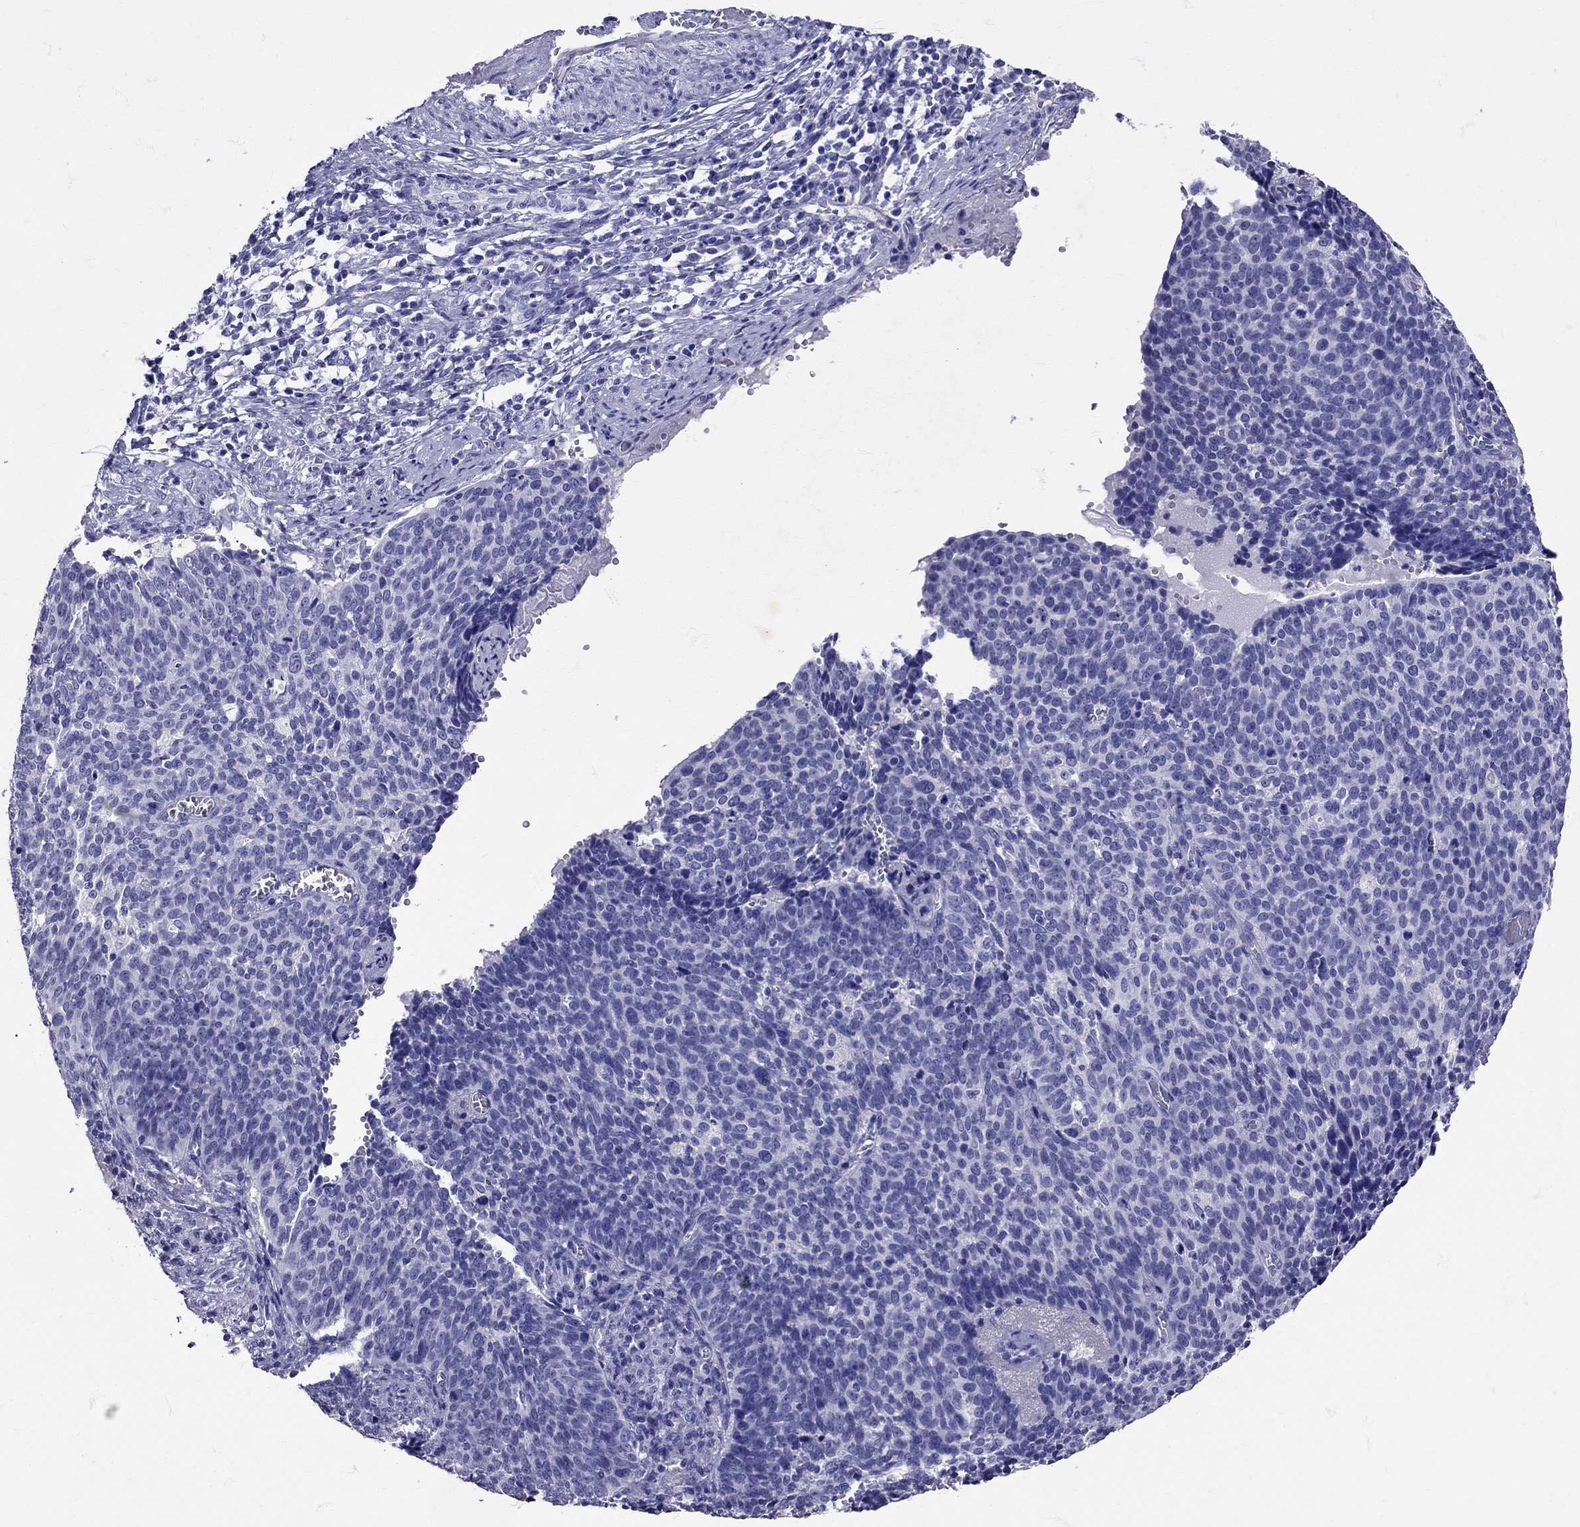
{"staining": {"intensity": "negative", "quantity": "none", "location": "none"}, "tissue": "cervical cancer", "cell_type": "Tumor cells", "image_type": "cancer", "snomed": [{"axis": "morphology", "description": "Normal tissue, NOS"}, {"axis": "morphology", "description": "Squamous cell carcinoma, NOS"}, {"axis": "topography", "description": "Cervix"}], "caption": "Tumor cells are negative for protein expression in human cervical cancer.", "gene": "AVP", "patient": {"sex": "female", "age": 39}}